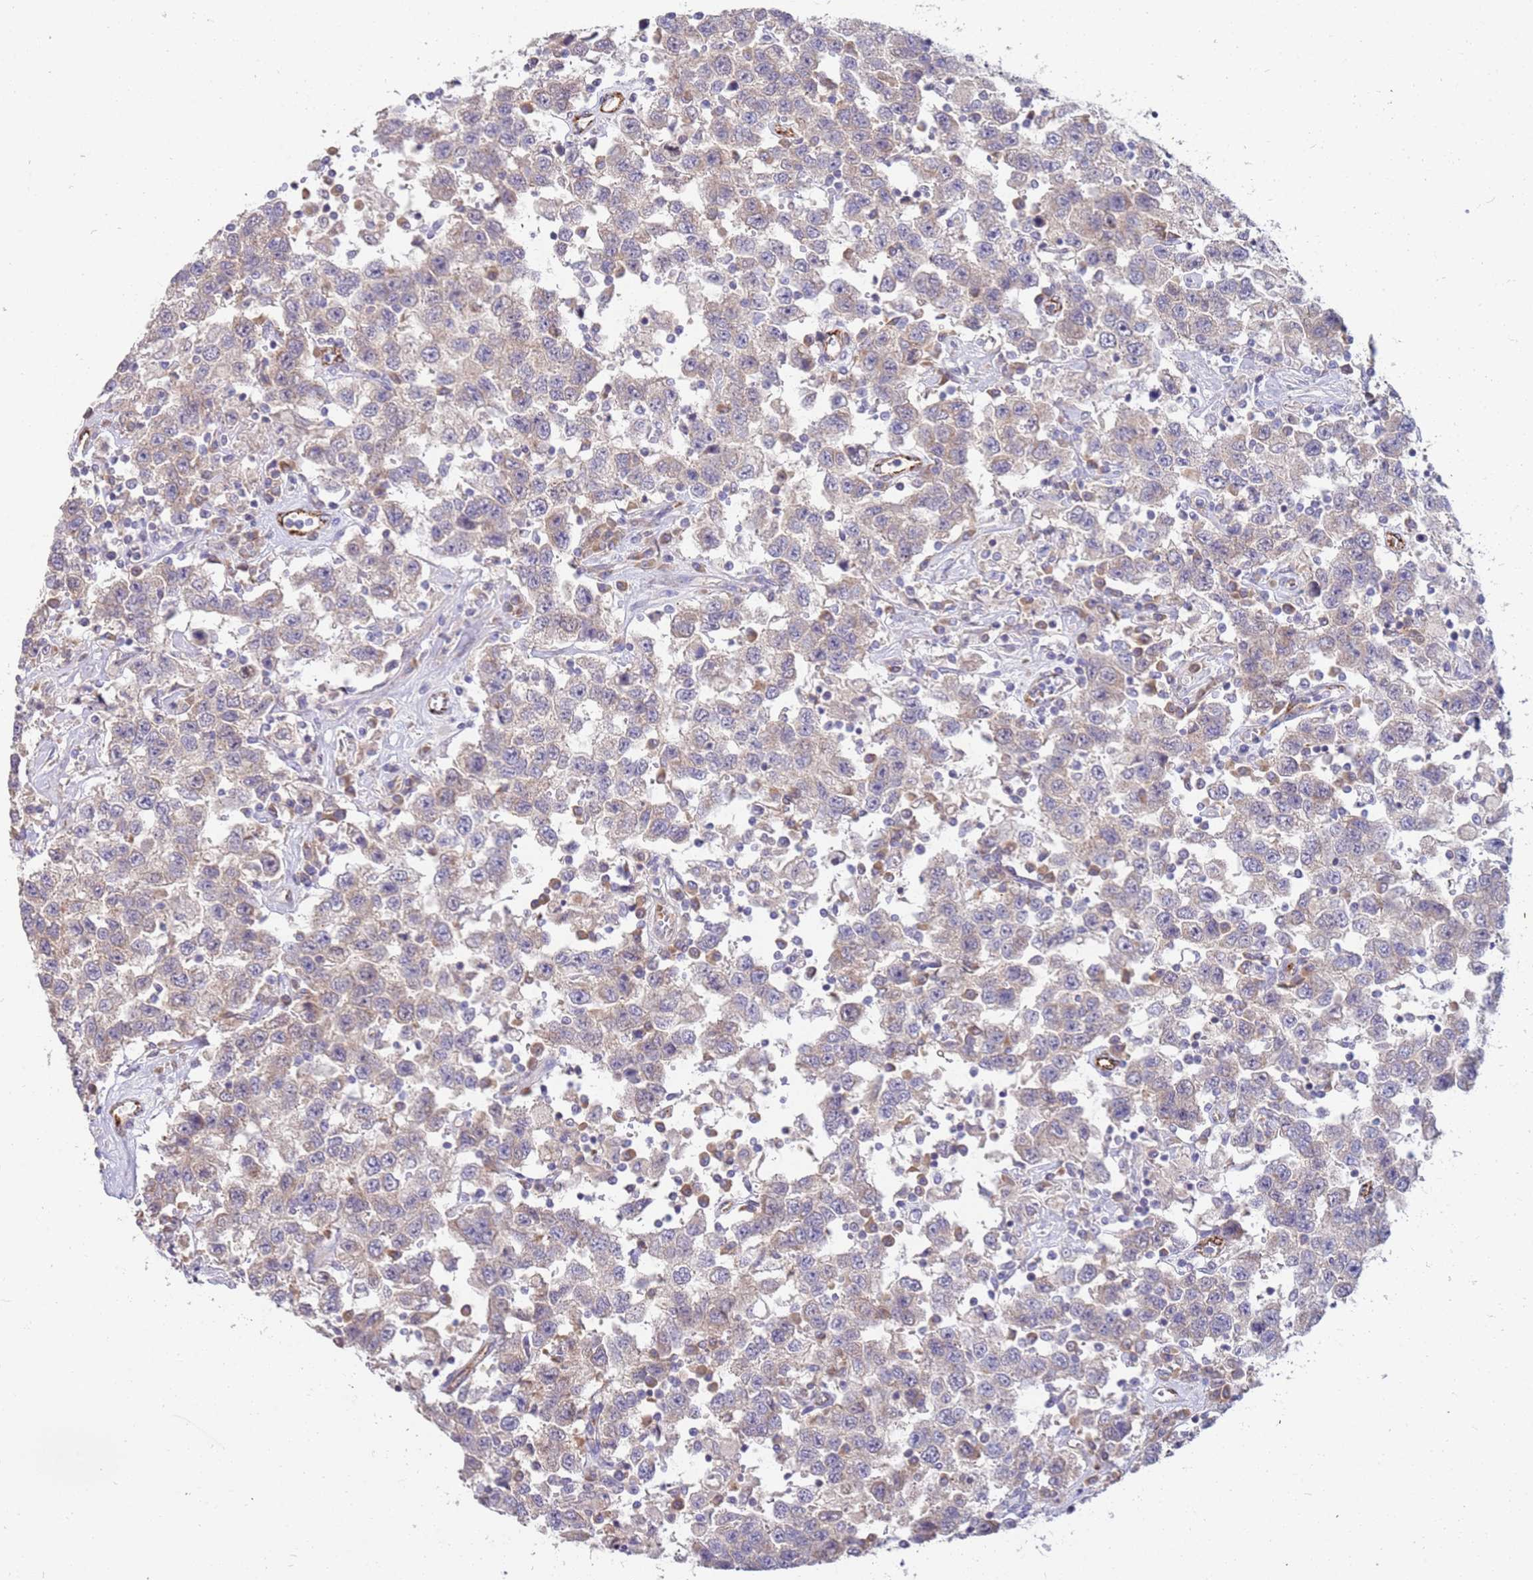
{"staining": {"intensity": "weak", "quantity": "<25%", "location": "cytoplasmic/membranous"}, "tissue": "testis cancer", "cell_type": "Tumor cells", "image_type": "cancer", "snomed": [{"axis": "morphology", "description": "Seminoma, NOS"}, {"axis": "topography", "description": "Testis"}], "caption": "DAB immunohistochemical staining of human testis cancer reveals no significant expression in tumor cells.", "gene": "NMUR2", "patient": {"sex": "male", "age": 41}}